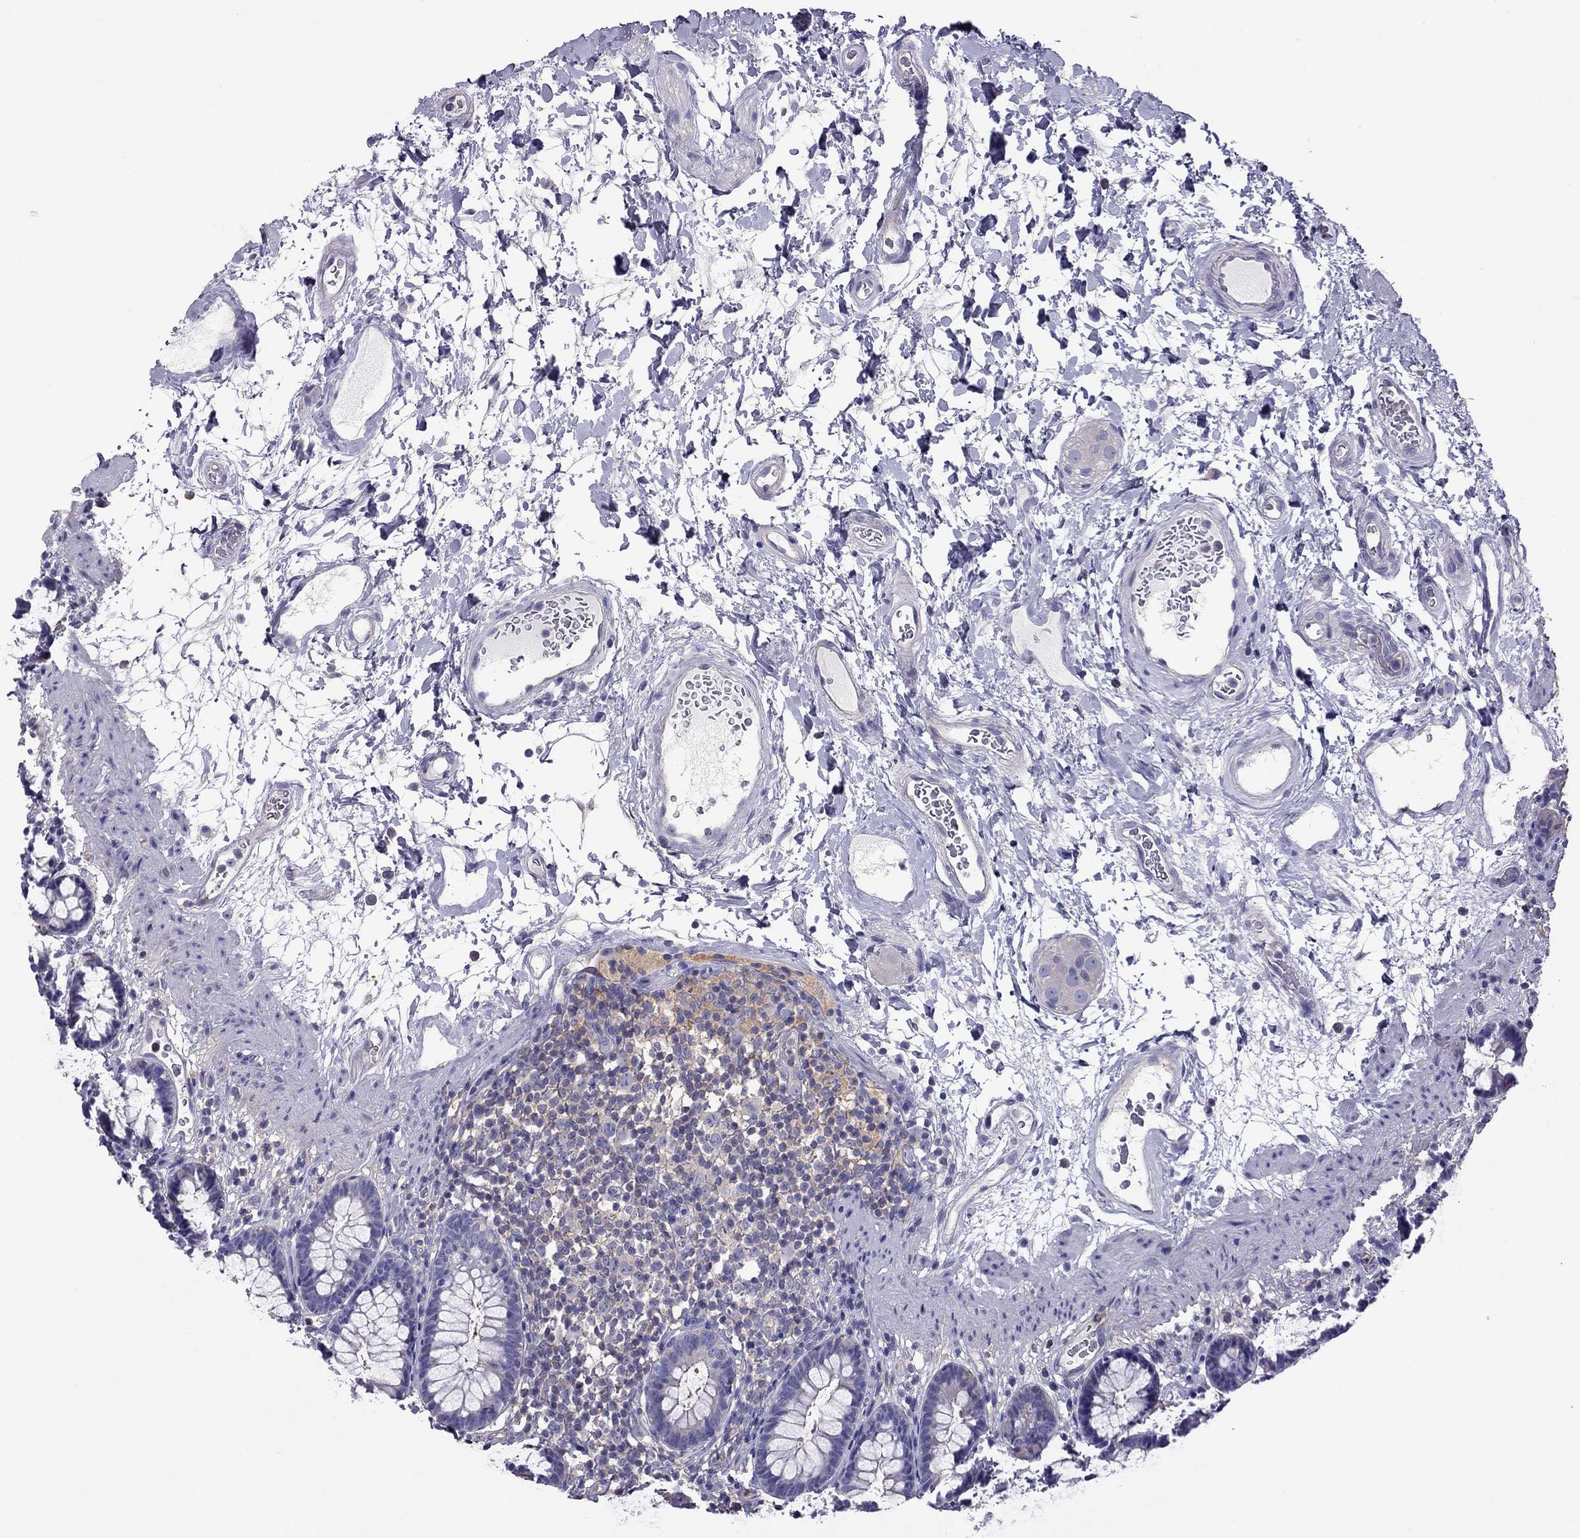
{"staining": {"intensity": "negative", "quantity": "none", "location": "none"}, "tissue": "rectum", "cell_type": "Glandular cells", "image_type": "normal", "snomed": [{"axis": "morphology", "description": "Normal tissue, NOS"}, {"axis": "topography", "description": "Rectum"}], "caption": "IHC of benign rectum reveals no expression in glandular cells.", "gene": "TEX22", "patient": {"sex": "male", "age": 72}}